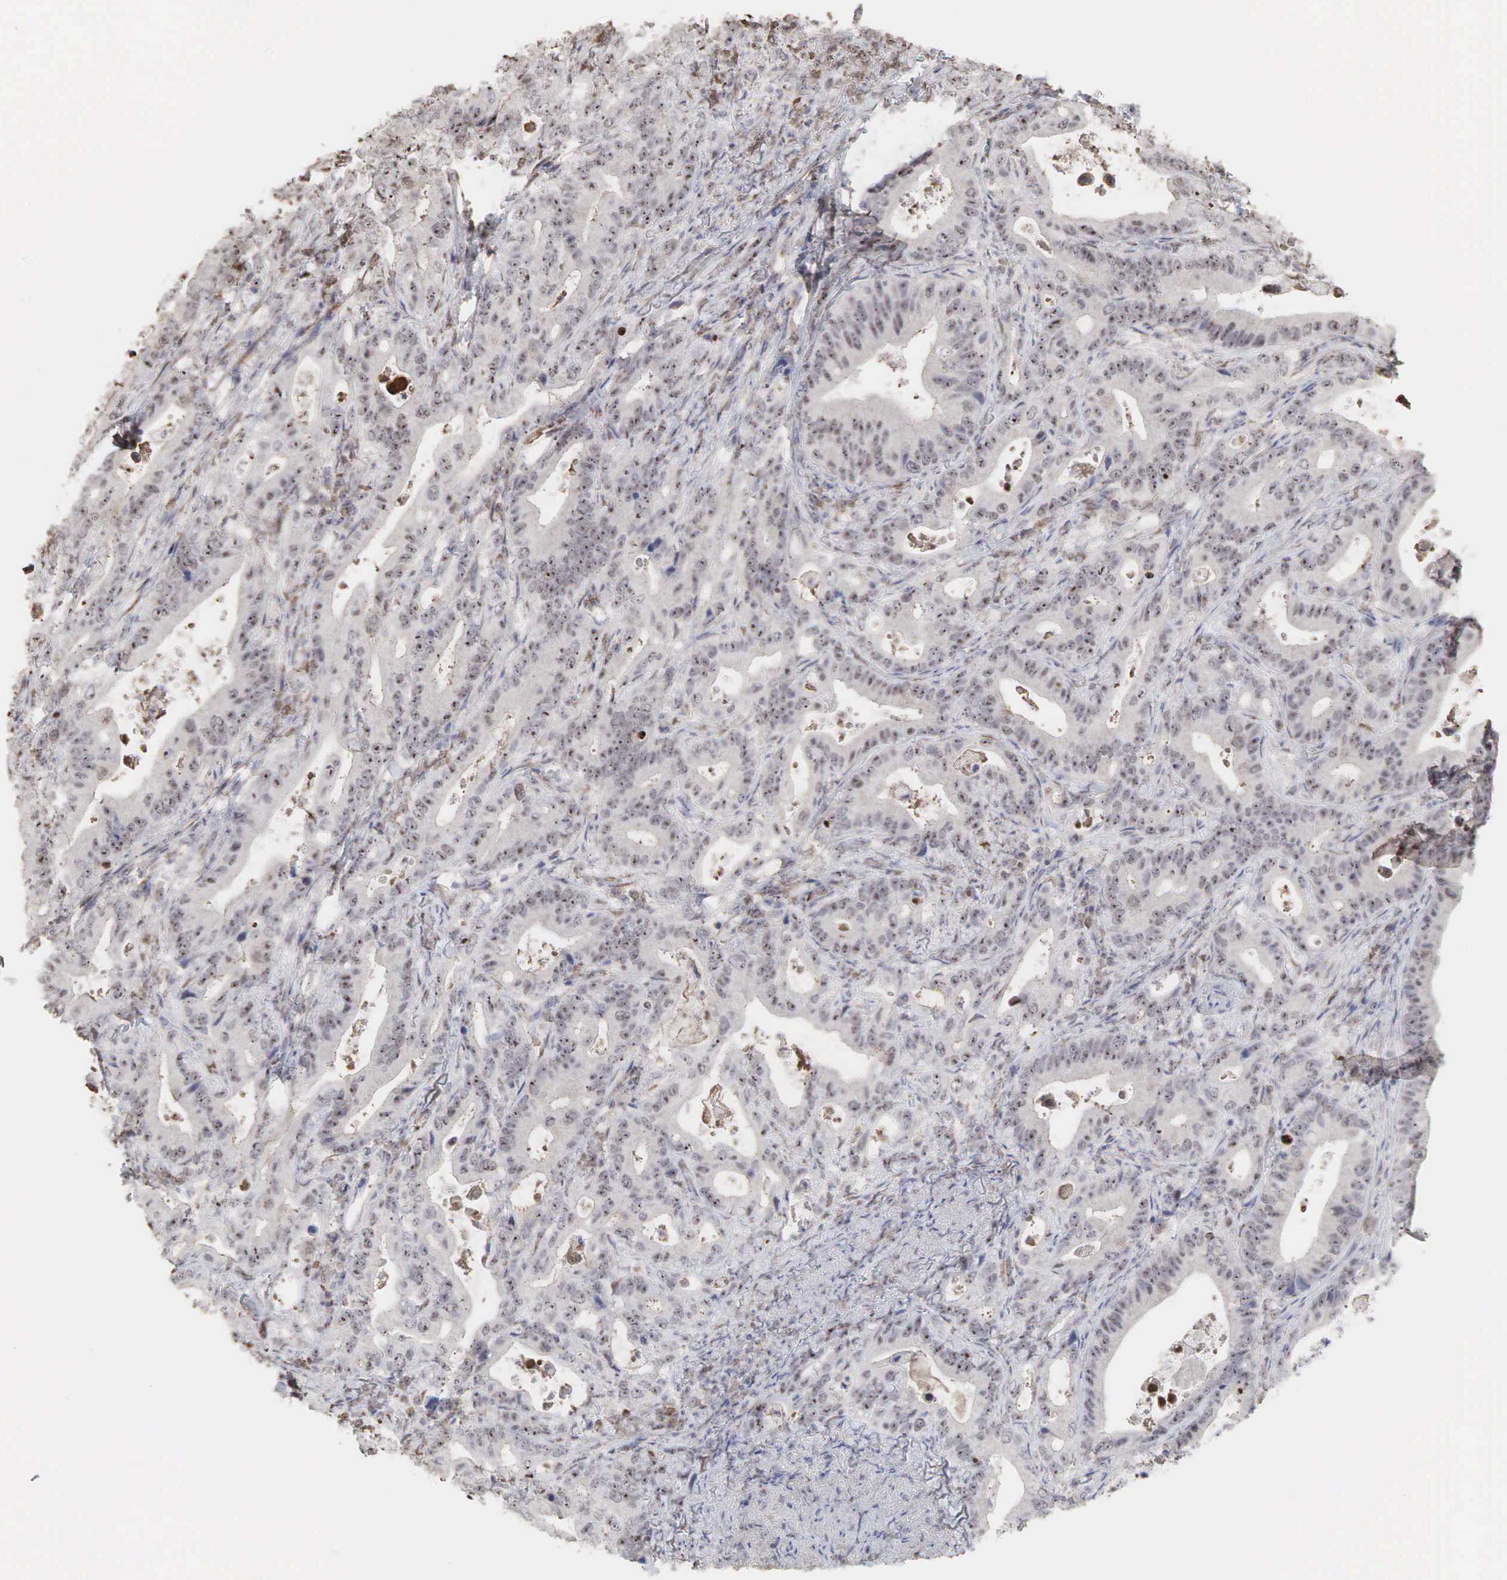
{"staining": {"intensity": "moderate", "quantity": ">75%", "location": "cytoplasmic/membranous,nuclear"}, "tissue": "stomach cancer", "cell_type": "Tumor cells", "image_type": "cancer", "snomed": [{"axis": "morphology", "description": "Adenocarcinoma, NOS"}, {"axis": "topography", "description": "Stomach, upper"}], "caption": "A high-resolution image shows IHC staining of stomach cancer (adenocarcinoma), which shows moderate cytoplasmic/membranous and nuclear staining in about >75% of tumor cells. The protein of interest is shown in brown color, while the nuclei are stained blue.", "gene": "DKC1", "patient": {"sex": "male", "age": 63}}